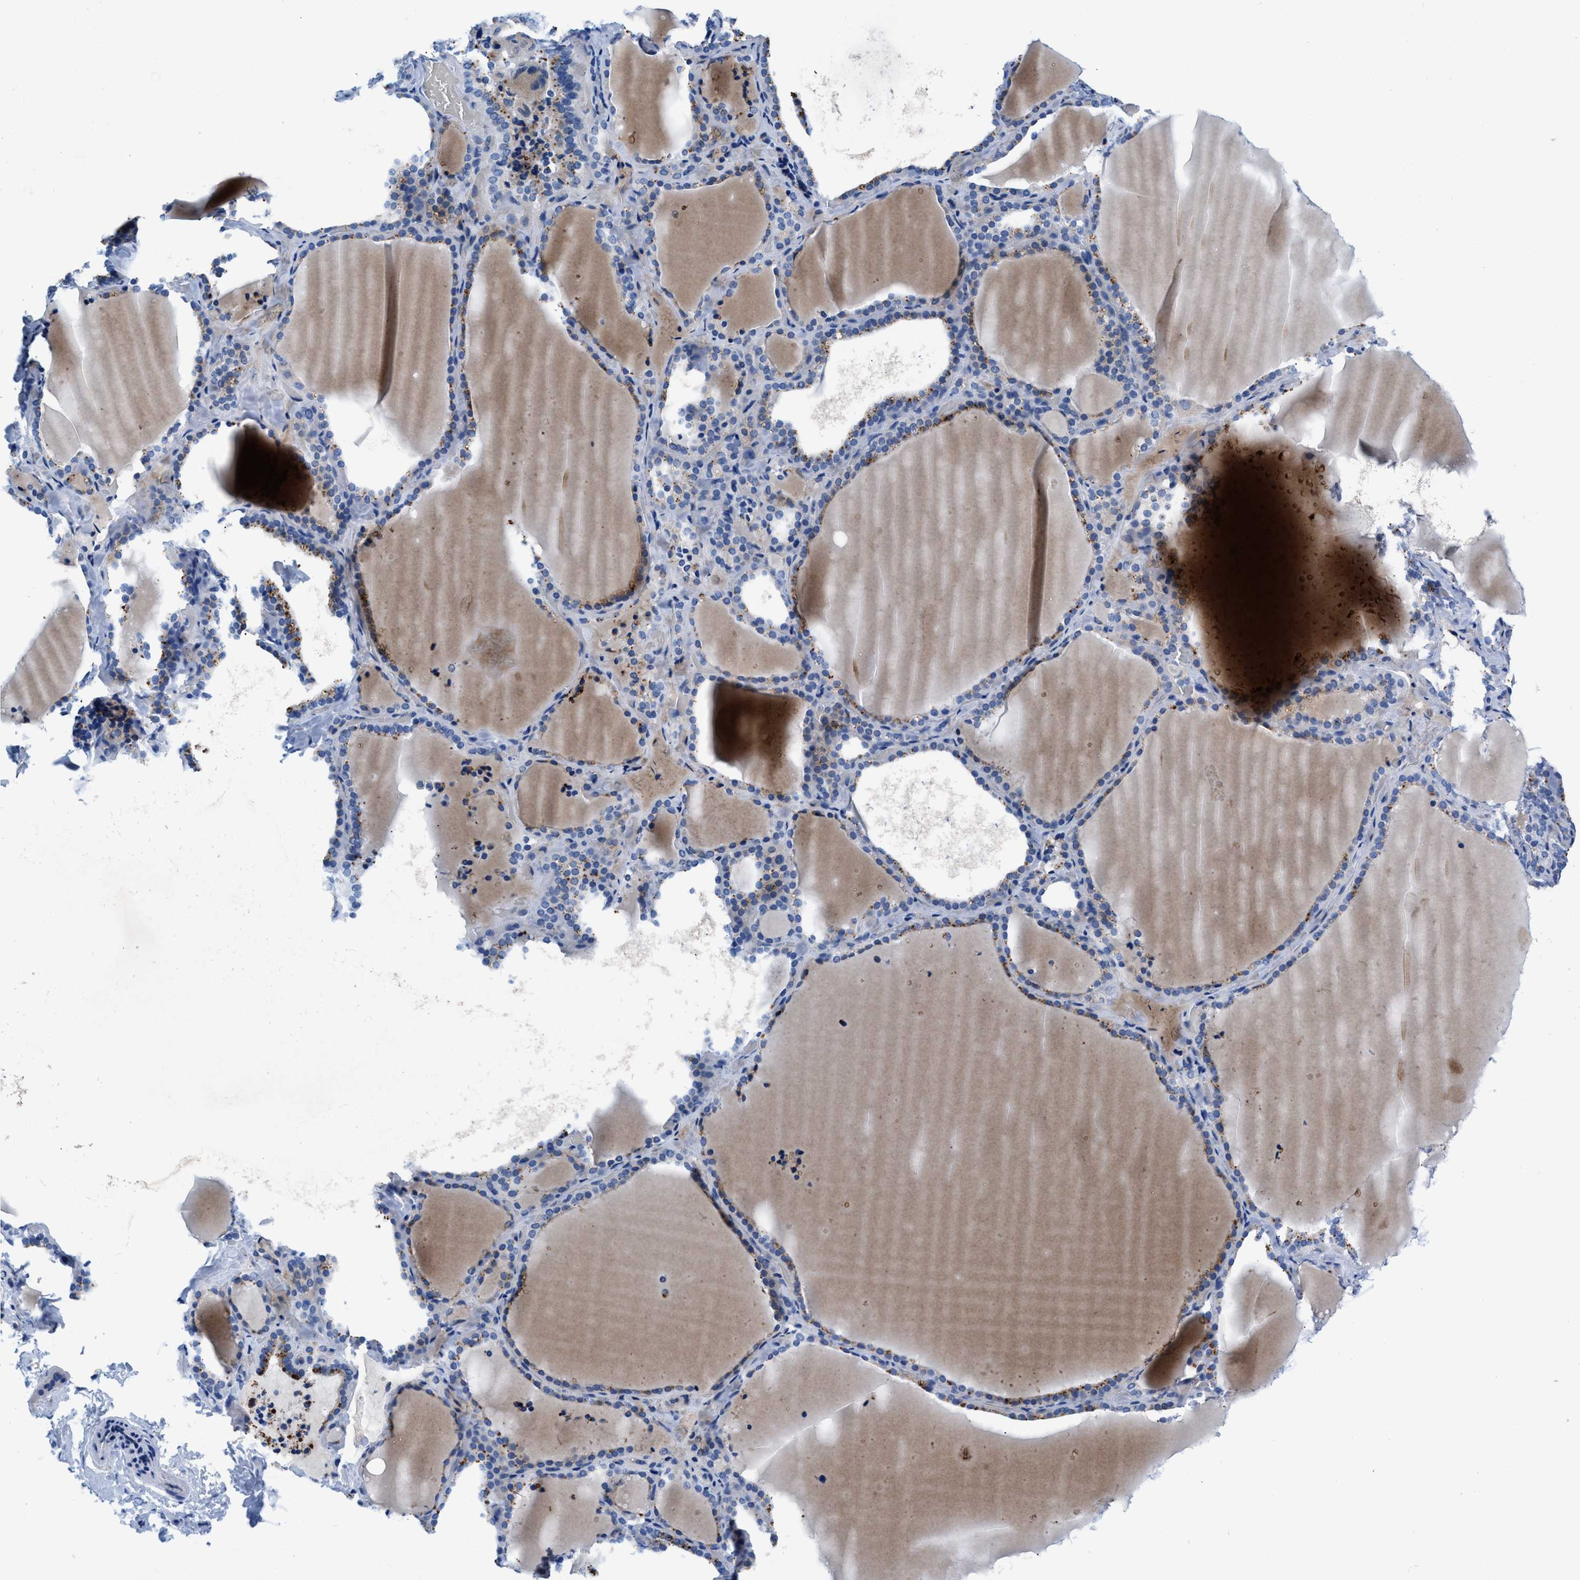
{"staining": {"intensity": "moderate", "quantity": "25%-75%", "location": "cytoplasmic/membranous"}, "tissue": "thyroid gland", "cell_type": "Glandular cells", "image_type": "normal", "snomed": [{"axis": "morphology", "description": "Normal tissue, NOS"}, {"axis": "topography", "description": "Thyroid gland"}], "caption": "Protein expression by IHC shows moderate cytoplasmic/membranous positivity in approximately 25%-75% of glandular cells in benign thyroid gland. (DAB = brown stain, brightfield microscopy at high magnification).", "gene": "SLFN13", "patient": {"sex": "female", "age": 22}}